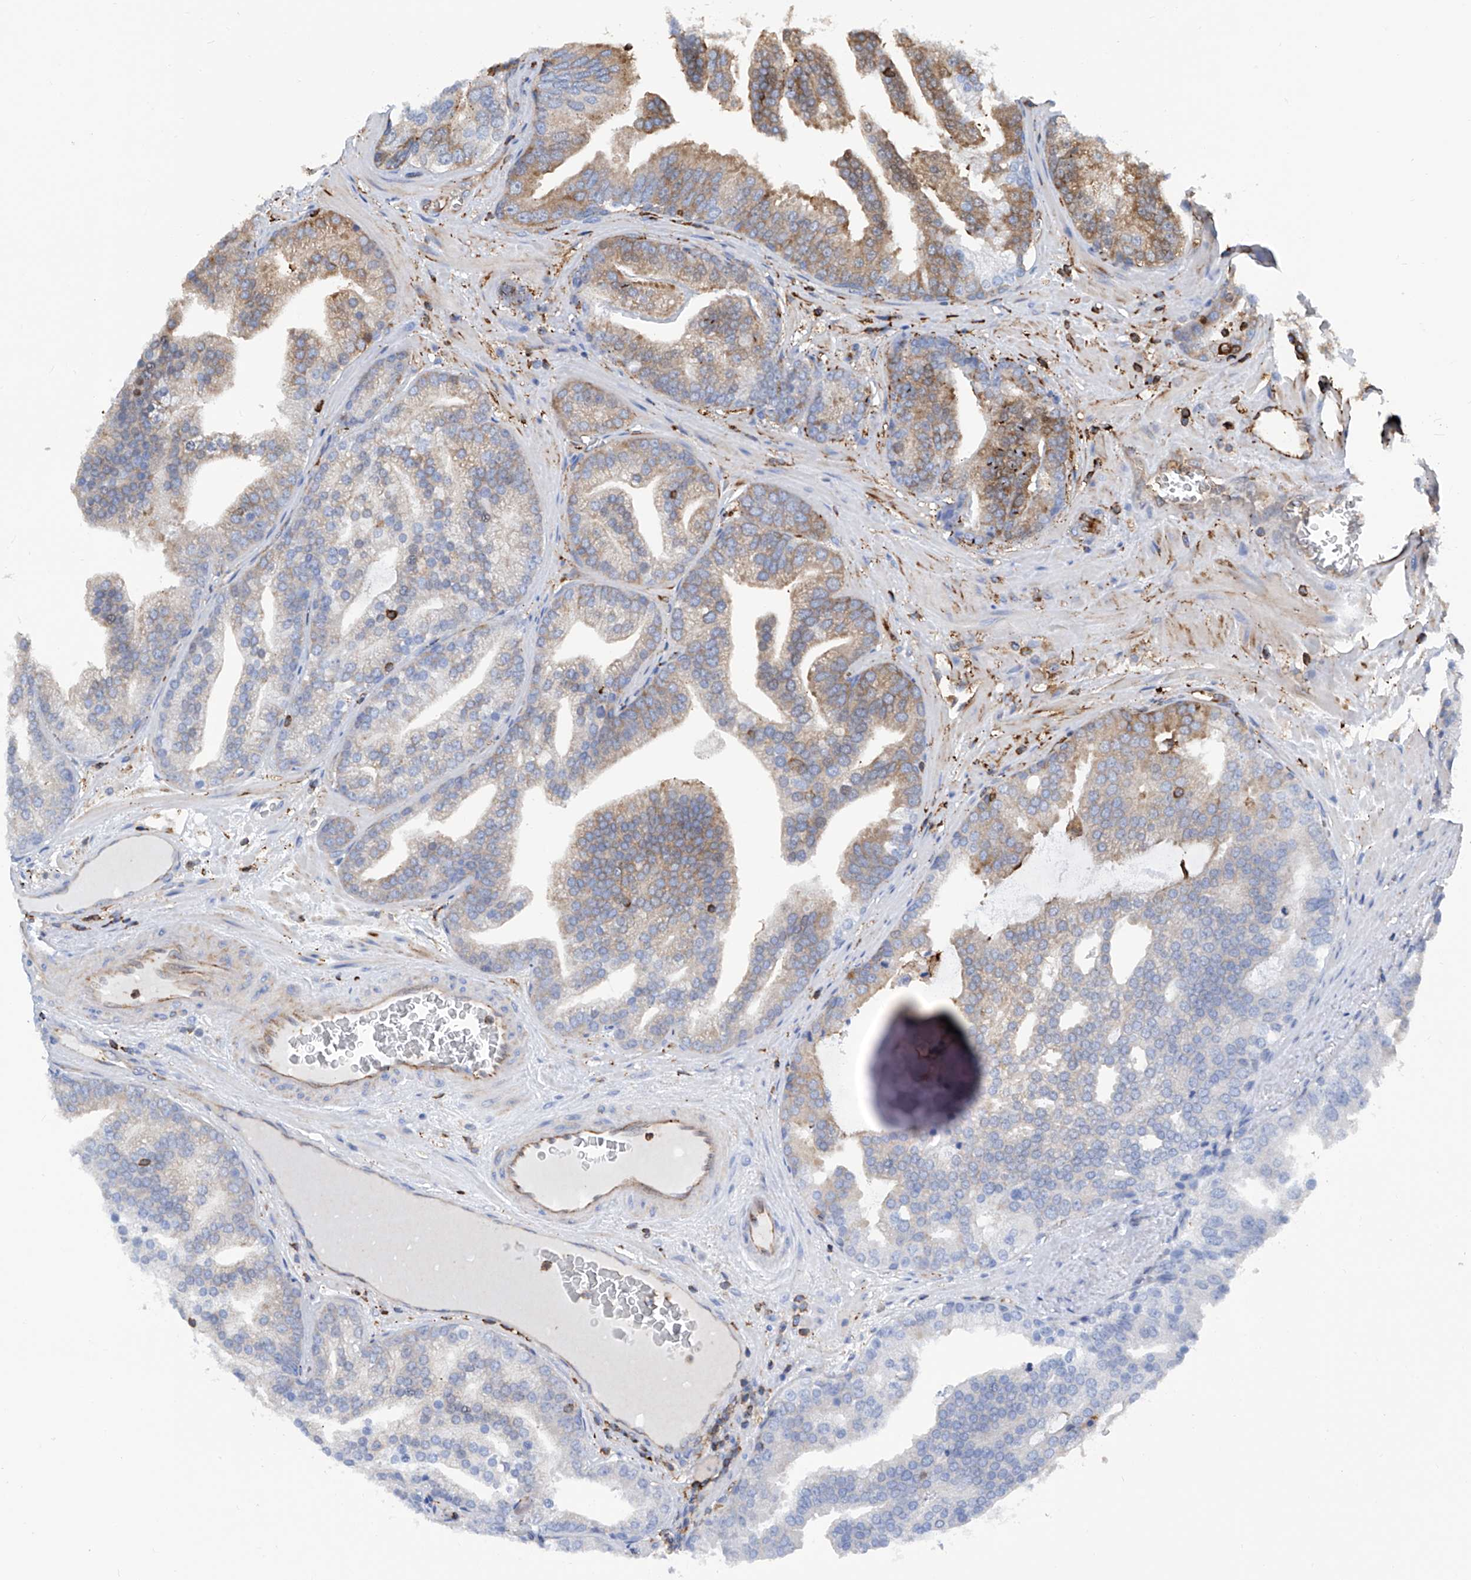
{"staining": {"intensity": "moderate", "quantity": "<25%", "location": "cytoplasmic/membranous"}, "tissue": "prostate cancer", "cell_type": "Tumor cells", "image_type": "cancer", "snomed": [{"axis": "morphology", "description": "Adenocarcinoma, Low grade"}, {"axis": "topography", "description": "Prostate"}], "caption": "Protein staining shows moderate cytoplasmic/membranous positivity in approximately <25% of tumor cells in prostate cancer (low-grade adenocarcinoma).", "gene": "ZNF484", "patient": {"sex": "male", "age": 67}}